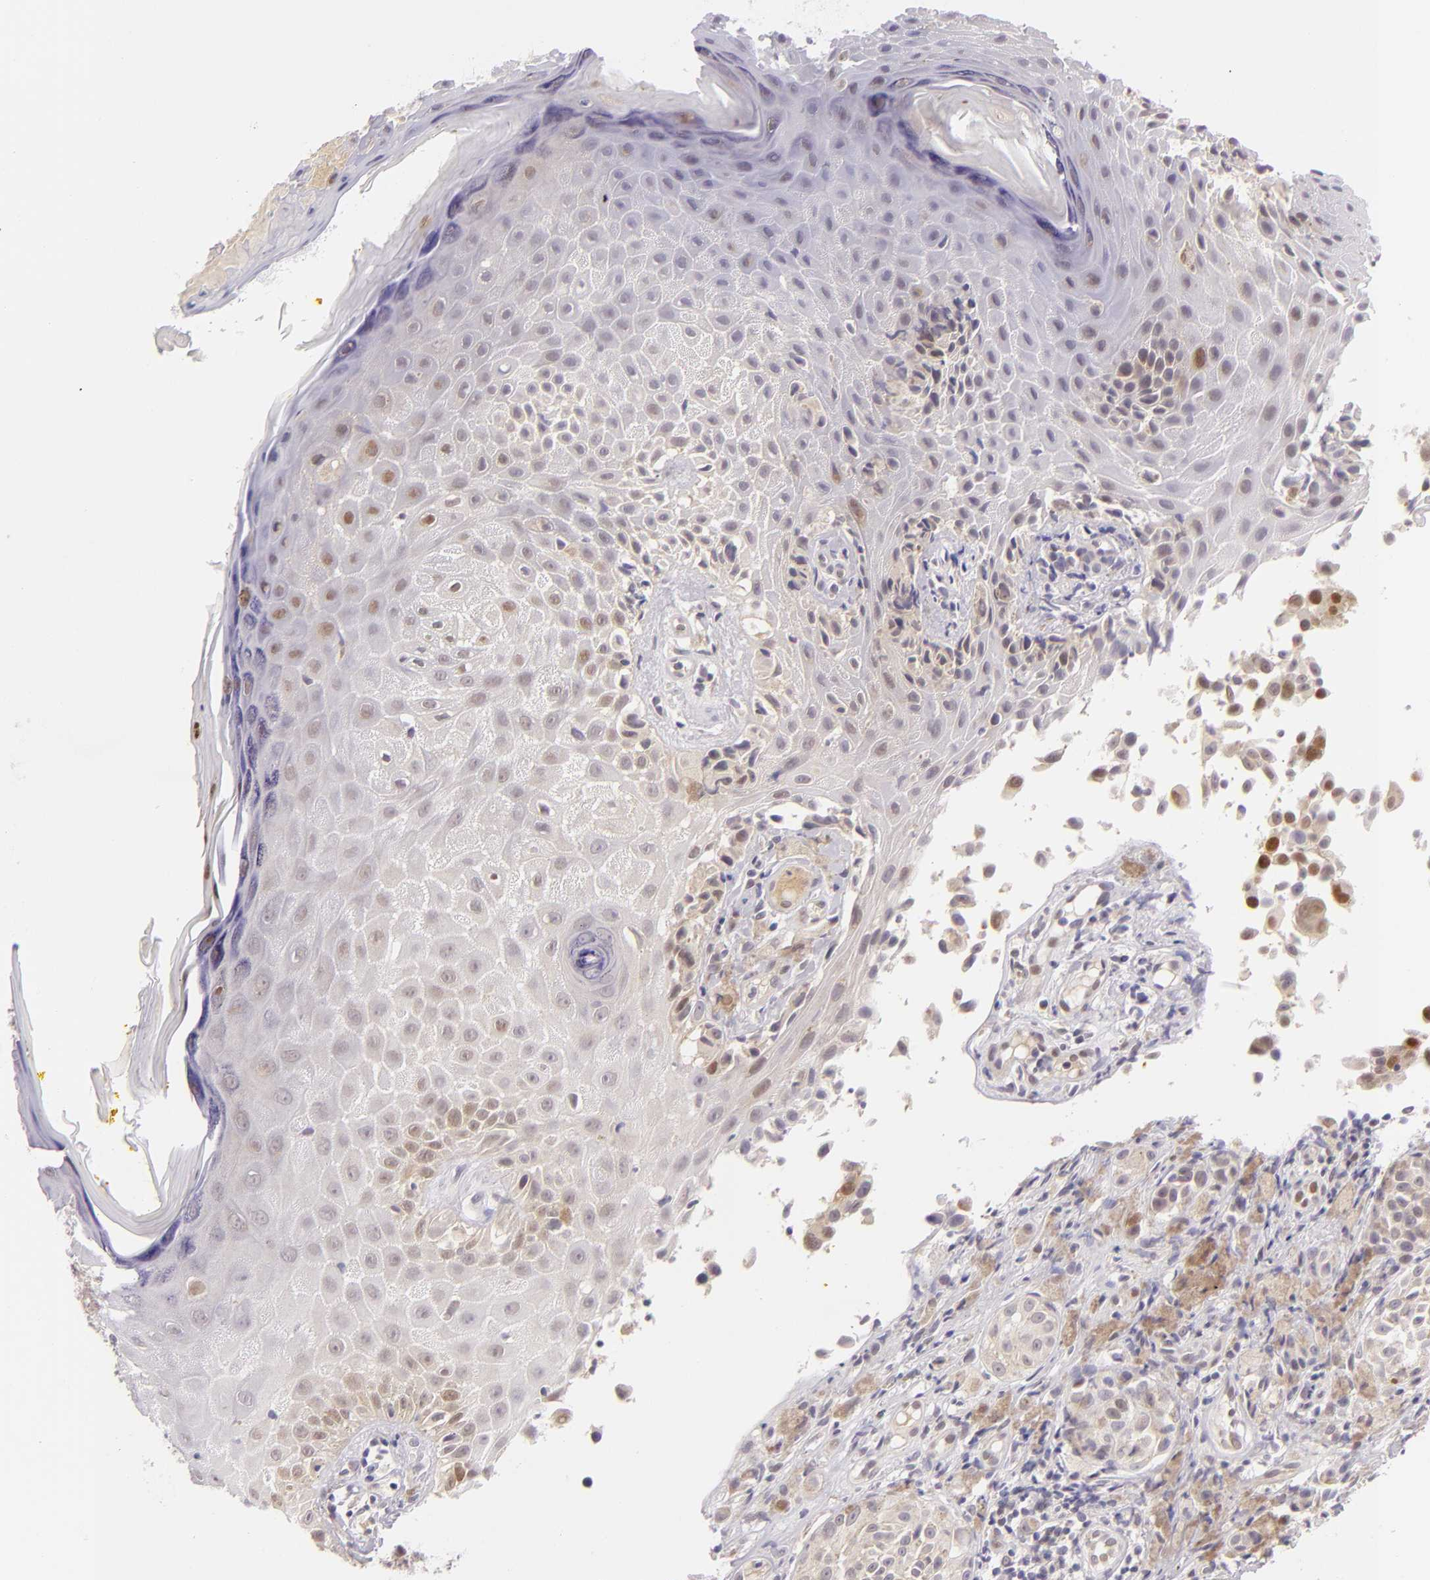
{"staining": {"intensity": "moderate", "quantity": "25%-75%", "location": "nuclear"}, "tissue": "melanoma", "cell_type": "Tumor cells", "image_type": "cancer", "snomed": [{"axis": "morphology", "description": "Malignant melanoma, NOS"}, {"axis": "topography", "description": "Skin"}], "caption": "Protein expression analysis of malignant melanoma shows moderate nuclear expression in about 25%-75% of tumor cells. (IHC, brightfield microscopy, high magnification).", "gene": "CSE1L", "patient": {"sex": "male", "age": 67}}